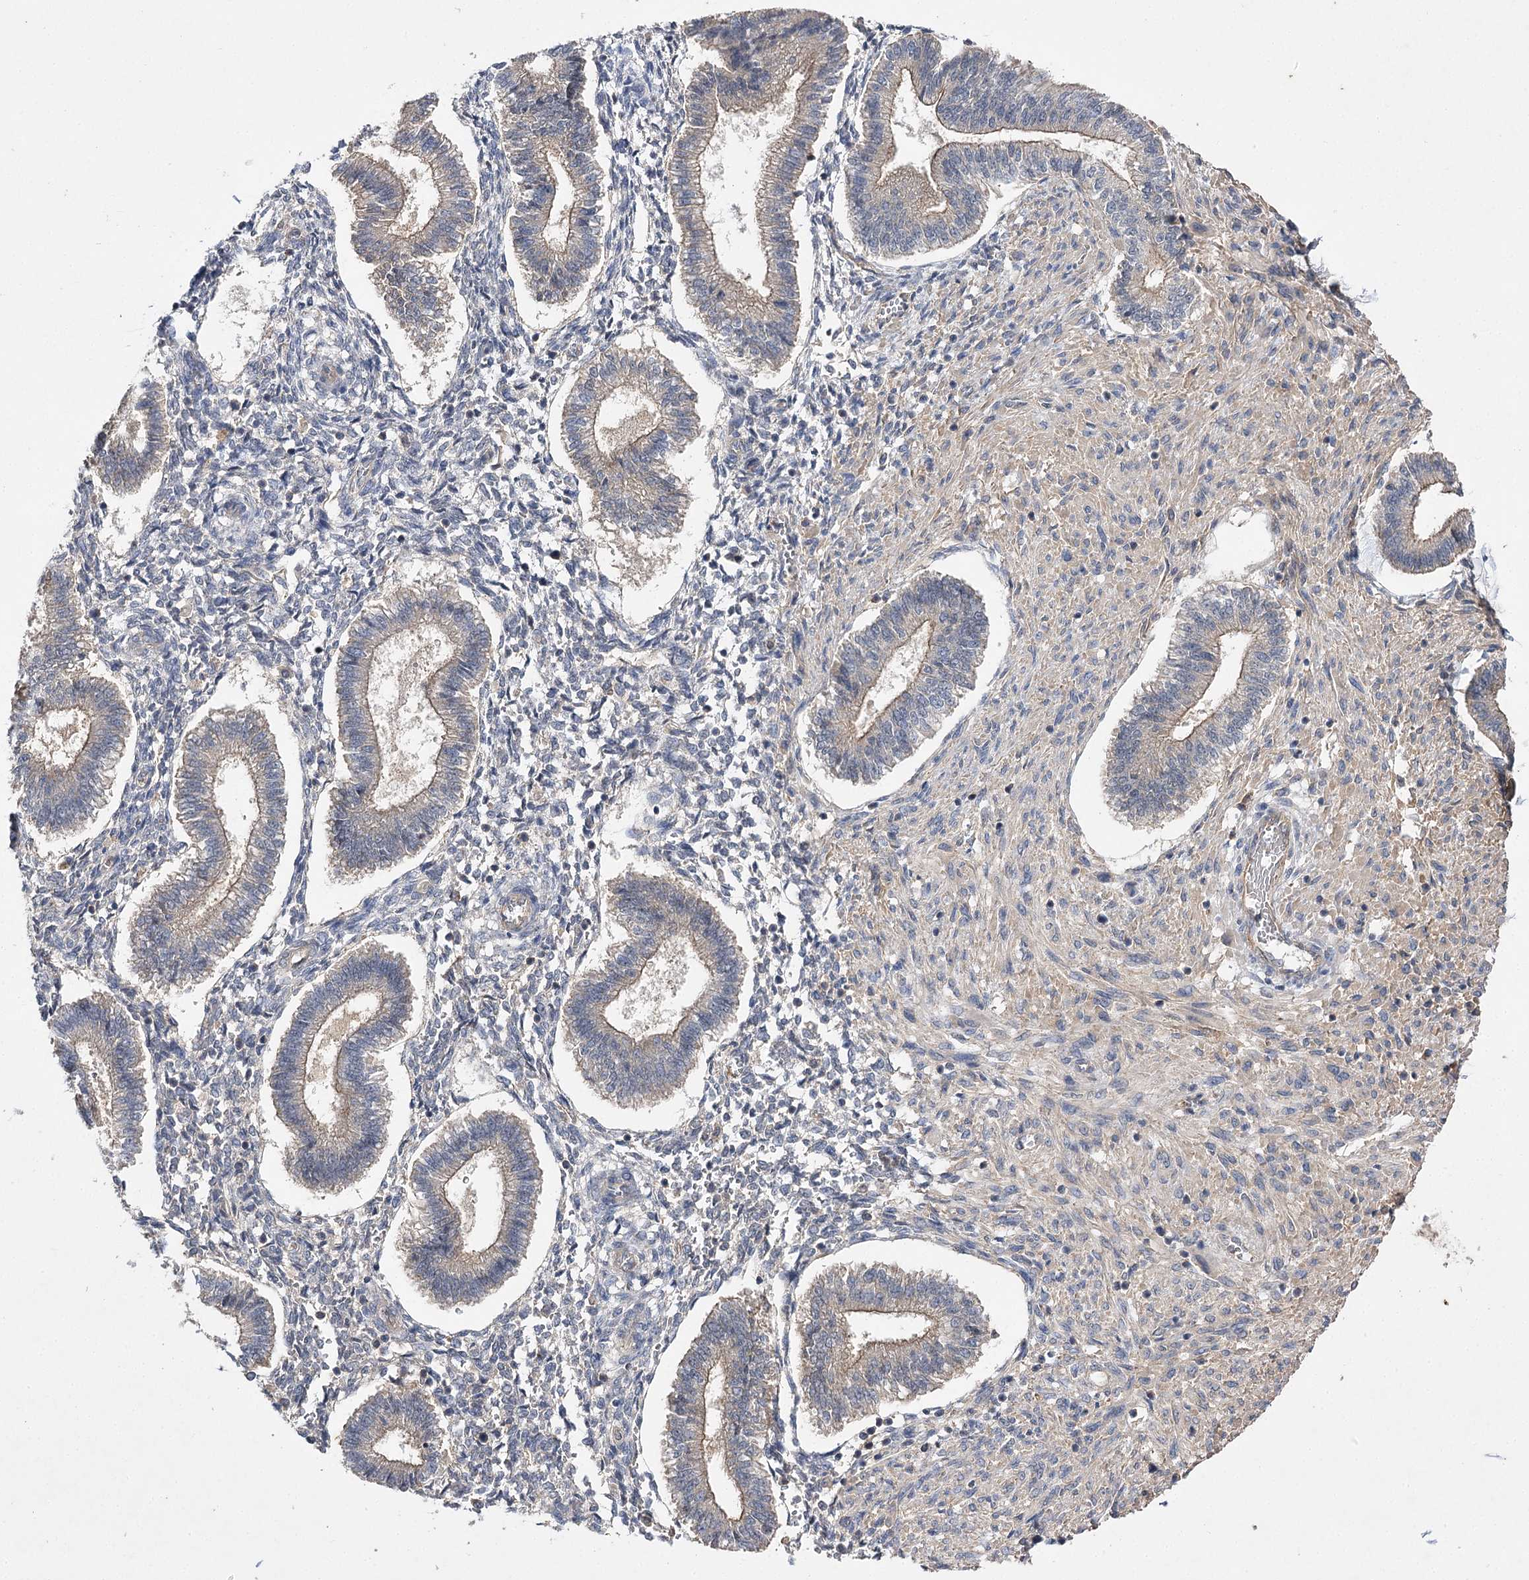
{"staining": {"intensity": "negative", "quantity": "none", "location": "none"}, "tissue": "endometrium", "cell_type": "Cells in endometrial stroma", "image_type": "normal", "snomed": [{"axis": "morphology", "description": "Normal tissue, NOS"}, {"axis": "topography", "description": "Endometrium"}], "caption": "A histopathology image of endometrium stained for a protein exhibits no brown staining in cells in endometrial stroma. The staining is performed using DAB (3,3'-diaminobenzidine) brown chromogen with nuclei counter-stained in using hematoxylin.", "gene": "BCR", "patient": {"sex": "female", "age": 25}}